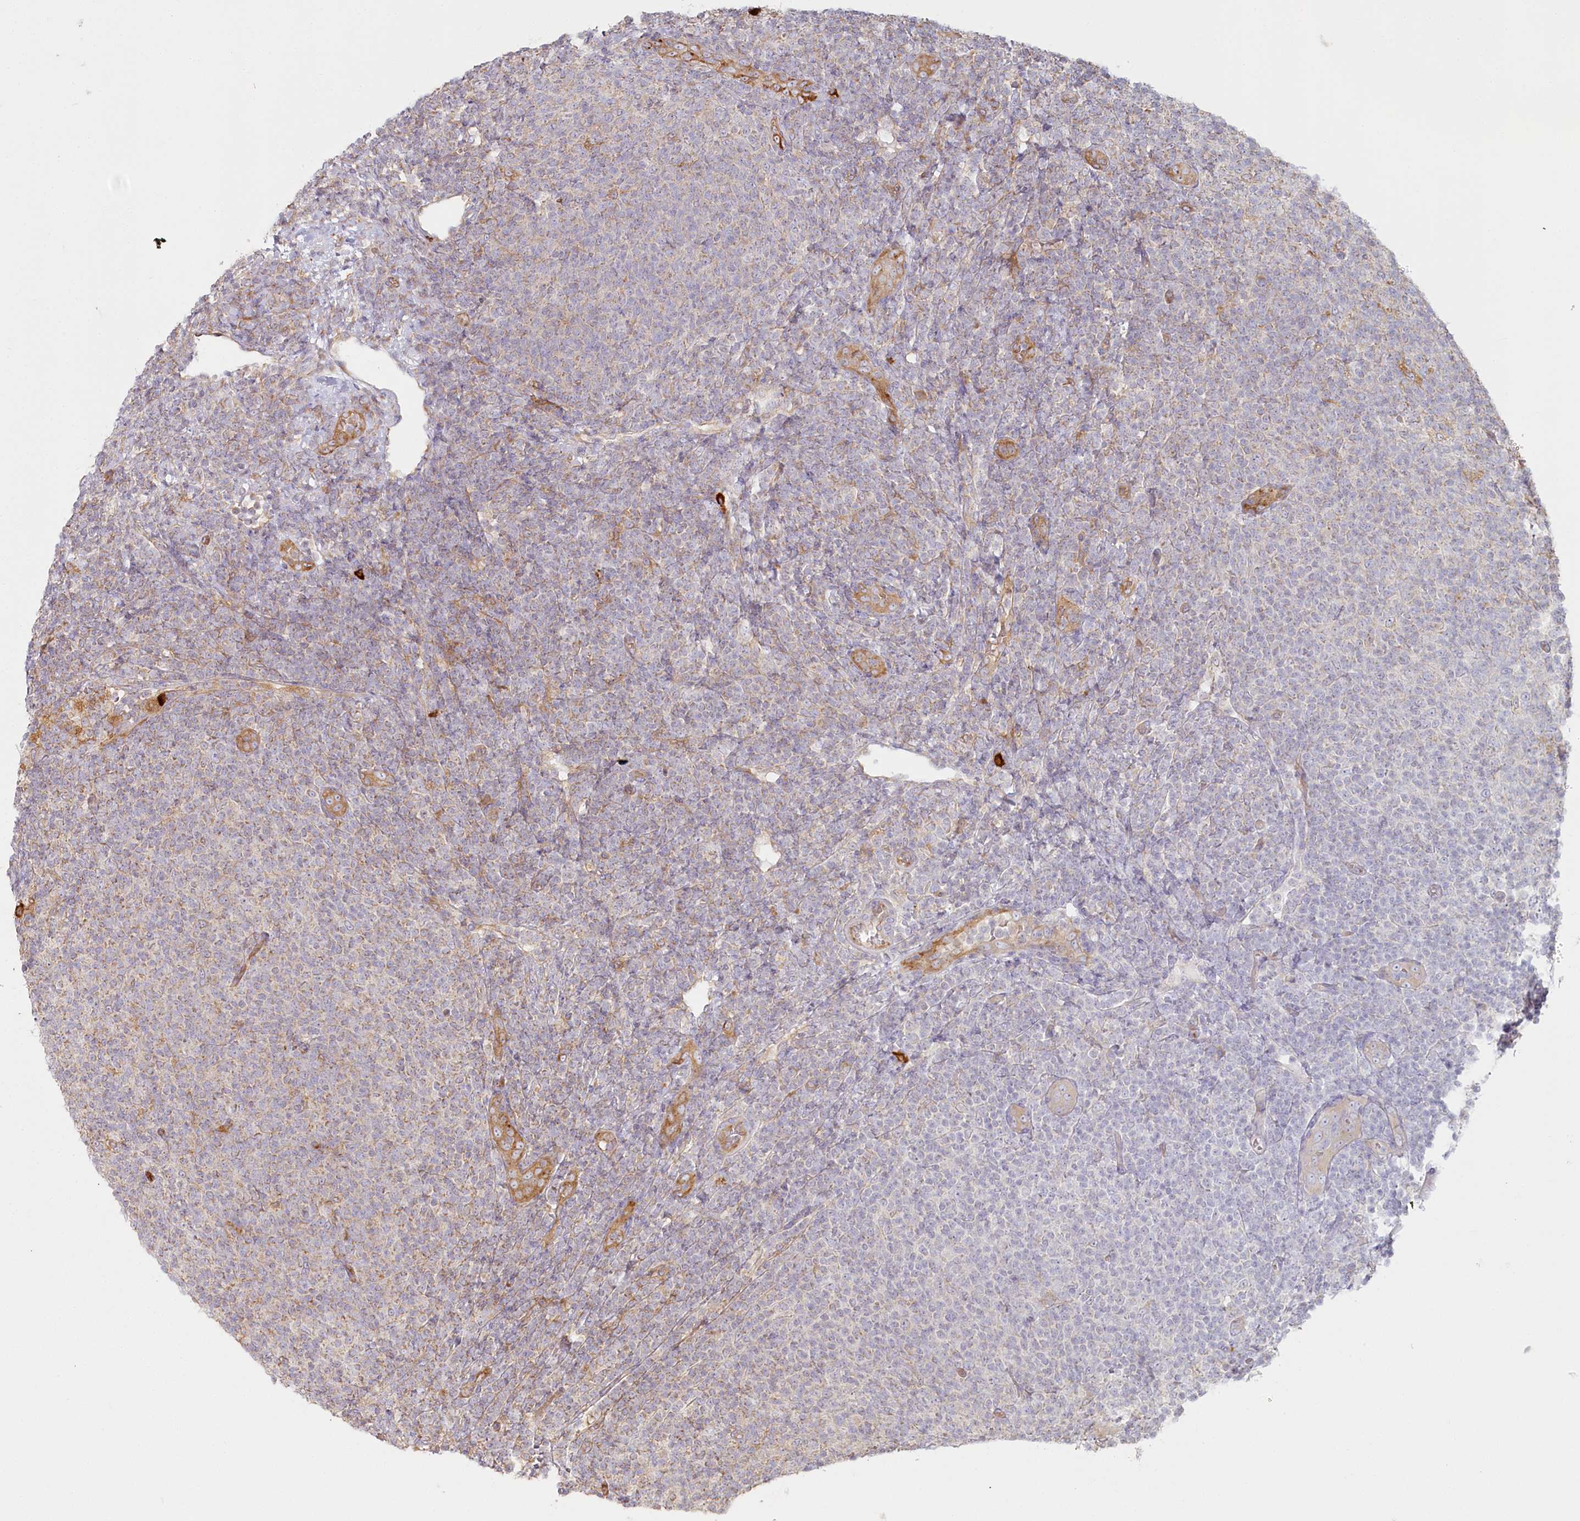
{"staining": {"intensity": "weak", "quantity": "<25%", "location": "cytoplasmic/membranous"}, "tissue": "lymphoma", "cell_type": "Tumor cells", "image_type": "cancer", "snomed": [{"axis": "morphology", "description": "Malignant lymphoma, non-Hodgkin's type, Low grade"}, {"axis": "topography", "description": "Lymph node"}], "caption": "An IHC photomicrograph of low-grade malignant lymphoma, non-Hodgkin's type is shown. There is no staining in tumor cells of low-grade malignant lymphoma, non-Hodgkin's type.", "gene": "HARS2", "patient": {"sex": "male", "age": 66}}